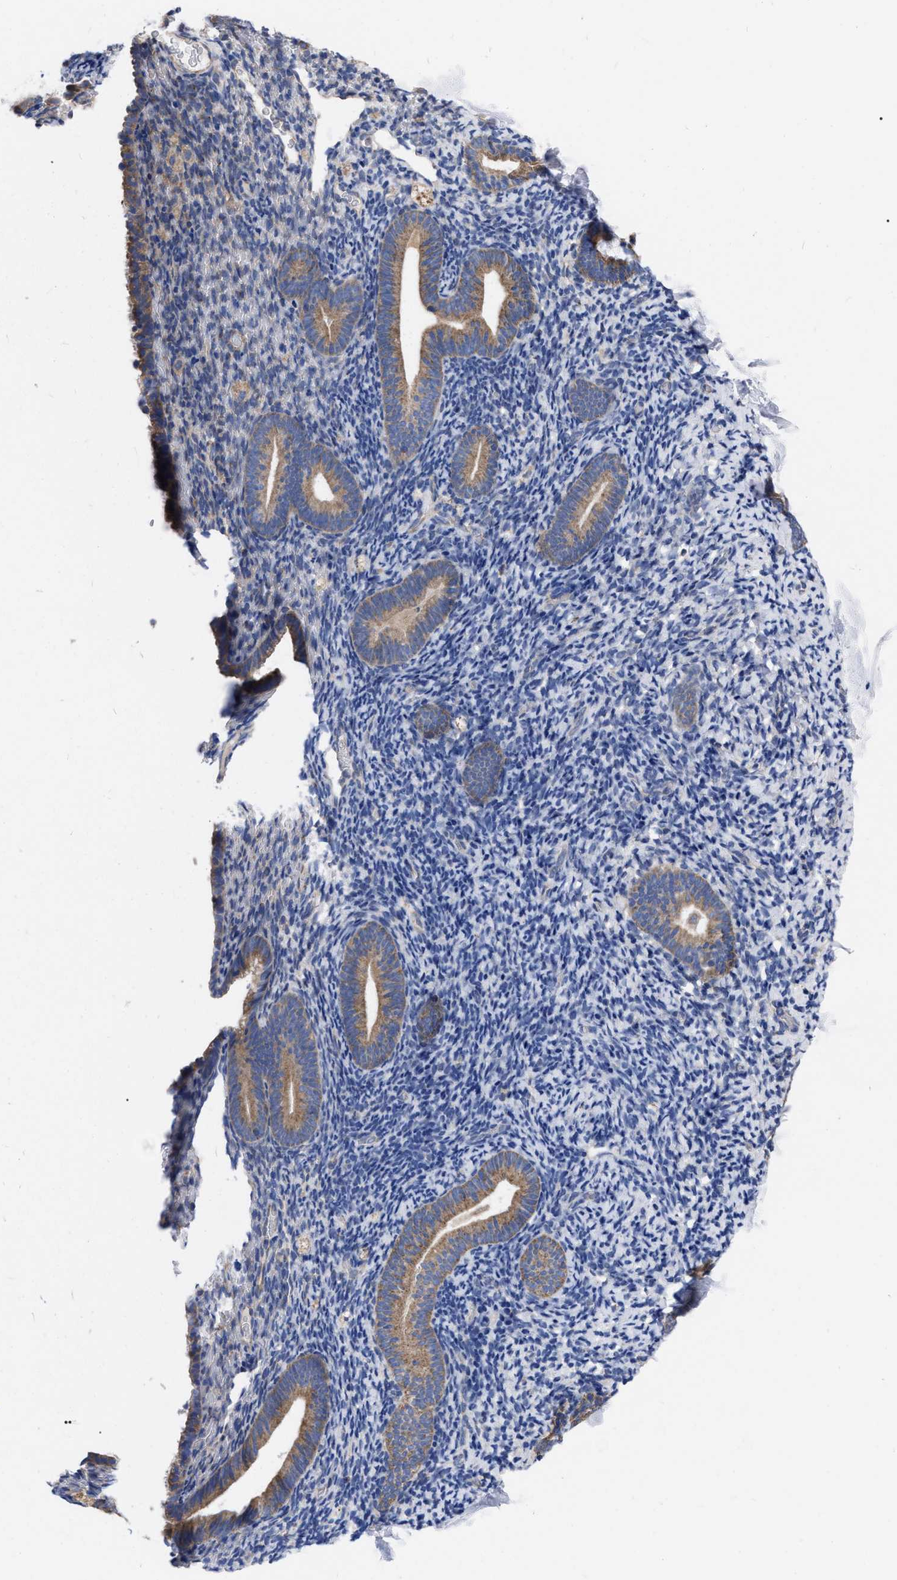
{"staining": {"intensity": "negative", "quantity": "none", "location": "none"}, "tissue": "endometrium", "cell_type": "Cells in endometrial stroma", "image_type": "normal", "snomed": [{"axis": "morphology", "description": "Normal tissue, NOS"}, {"axis": "topography", "description": "Endometrium"}], "caption": "Immunohistochemistry photomicrograph of unremarkable human endometrium stained for a protein (brown), which demonstrates no staining in cells in endometrial stroma. (DAB immunohistochemistry (IHC) with hematoxylin counter stain).", "gene": "CDKN2C", "patient": {"sex": "female", "age": 51}}